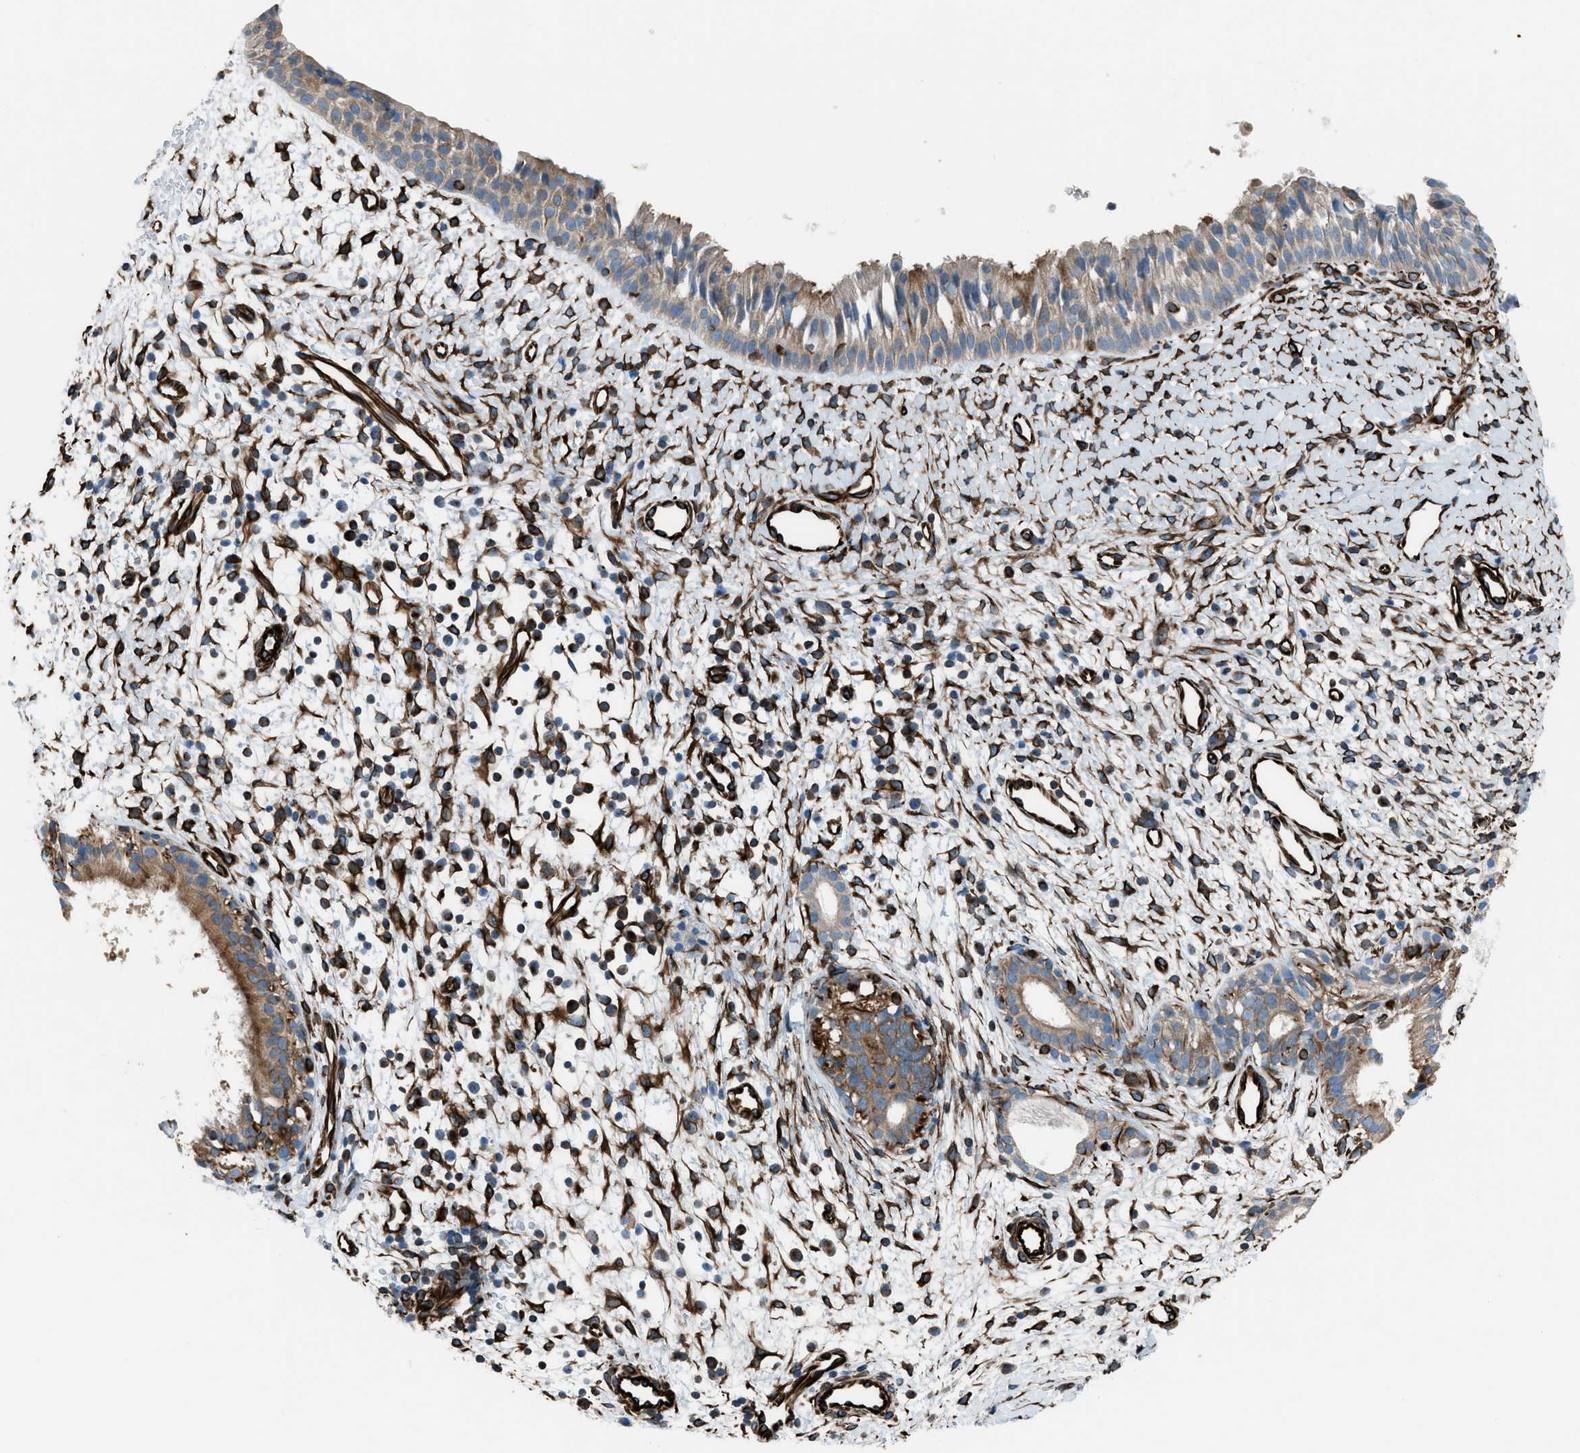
{"staining": {"intensity": "strong", "quantity": "25%-75%", "location": "cytoplasmic/membranous"}, "tissue": "nasopharynx", "cell_type": "Respiratory epithelial cells", "image_type": "normal", "snomed": [{"axis": "morphology", "description": "Normal tissue, NOS"}, {"axis": "topography", "description": "Nasopharynx"}], "caption": "Immunohistochemistry (IHC) (DAB (3,3'-diaminobenzidine)) staining of normal human nasopharynx exhibits strong cytoplasmic/membranous protein staining in about 25%-75% of respiratory epithelial cells.", "gene": "CABP7", "patient": {"sex": "male", "age": 22}}